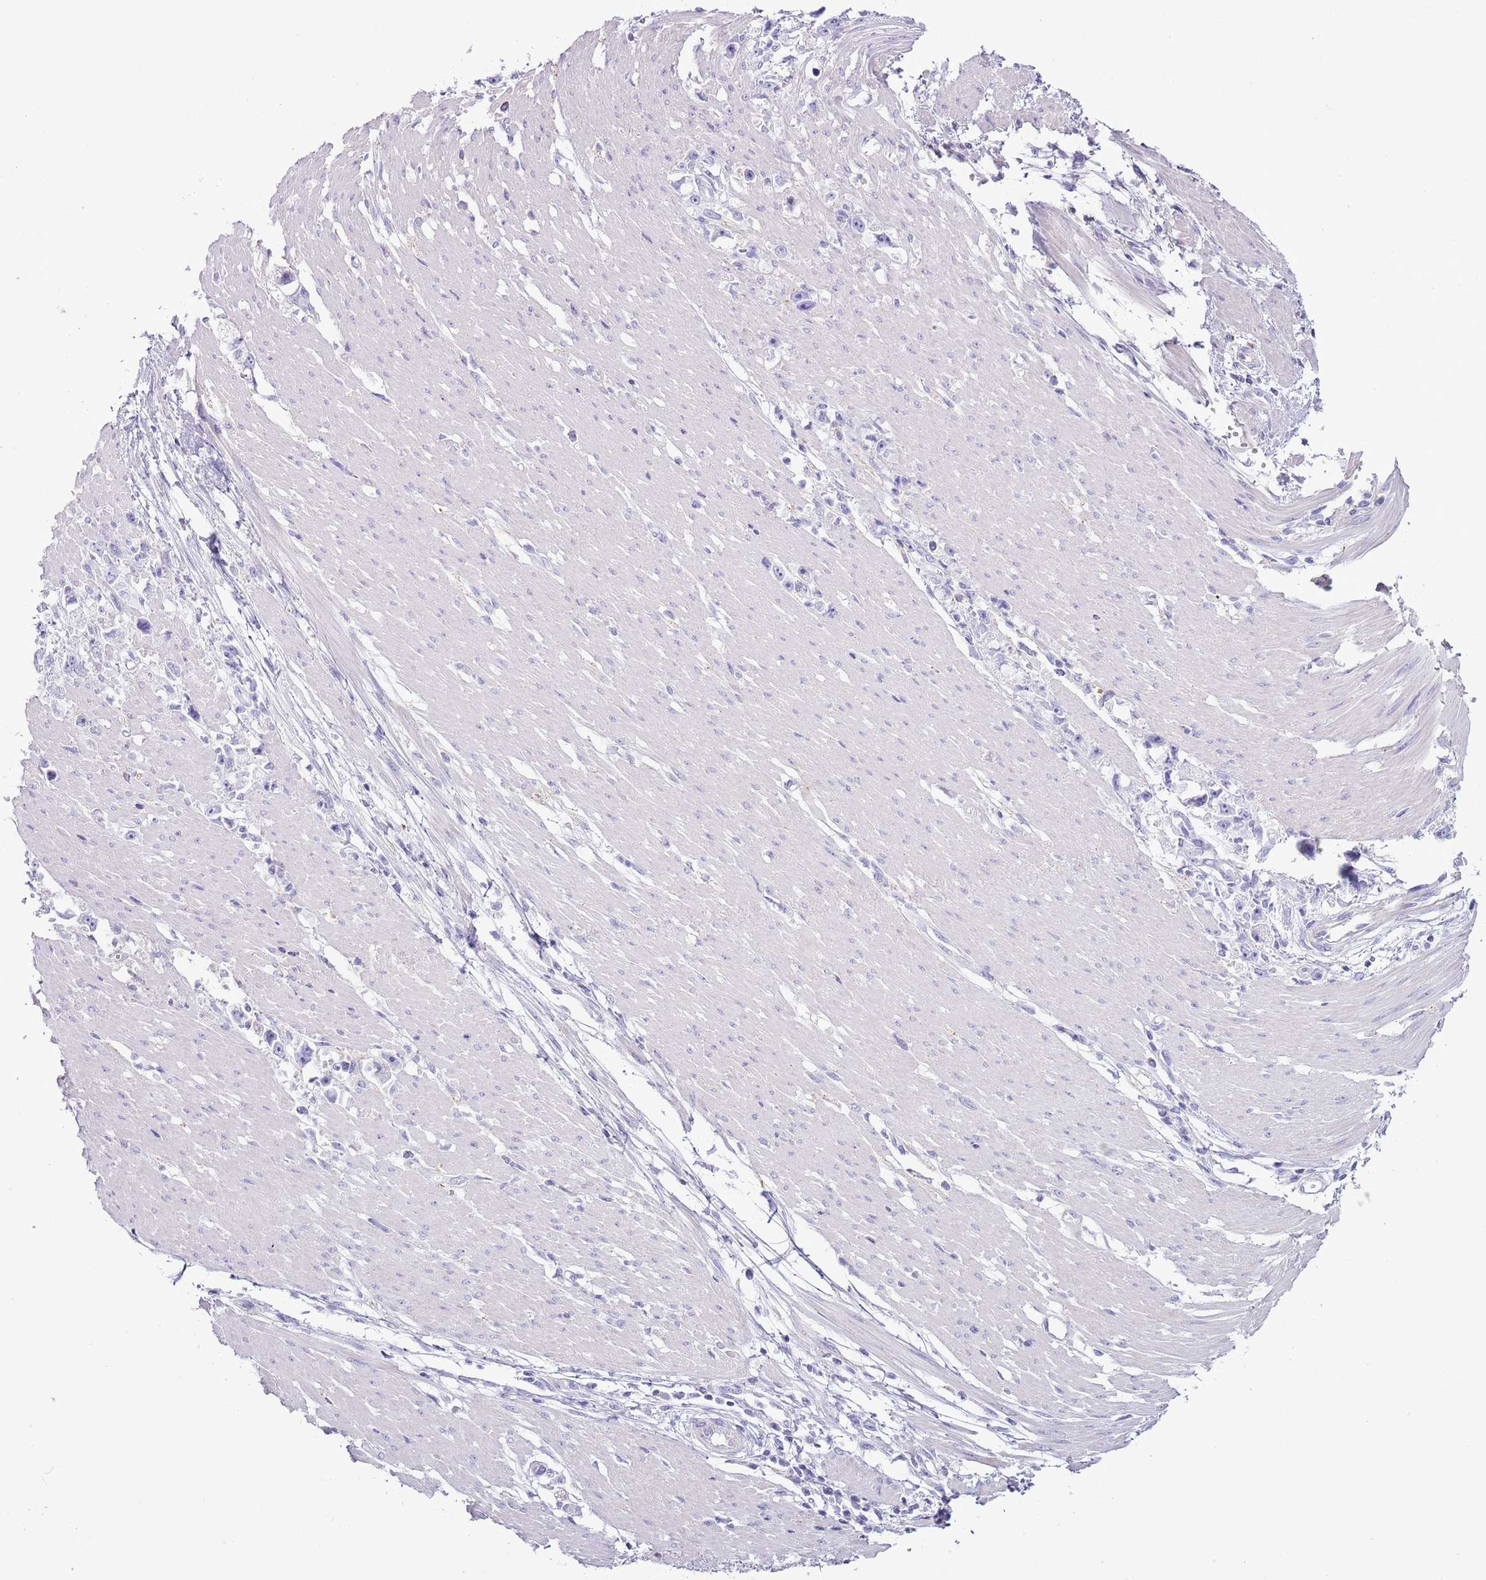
{"staining": {"intensity": "negative", "quantity": "none", "location": "none"}, "tissue": "stomach cancer", "cell_type": "Tumor cells", "image_type": "cancer", "snomed": [{"axis": "morphology", "description": "Adenocarcinoma, NOS"}, {"axis": "topography", "description": "Stomach"}], "caption": "An immunohistochemistry histopathology image of stomach cancer (adenocarcinoma) is shown. There is no staining in tumor cells of stomach cancer (adenocarcinoma). The staining was performed using DAB (3,3'-diaminobenzidine) to visualize the protein expression in brown, while the nuclei were stained in blue with hematoxylin (Magnification: 20x).", "gene": "SLC23A1", "patient": {"sex": "female", "age": 59}}